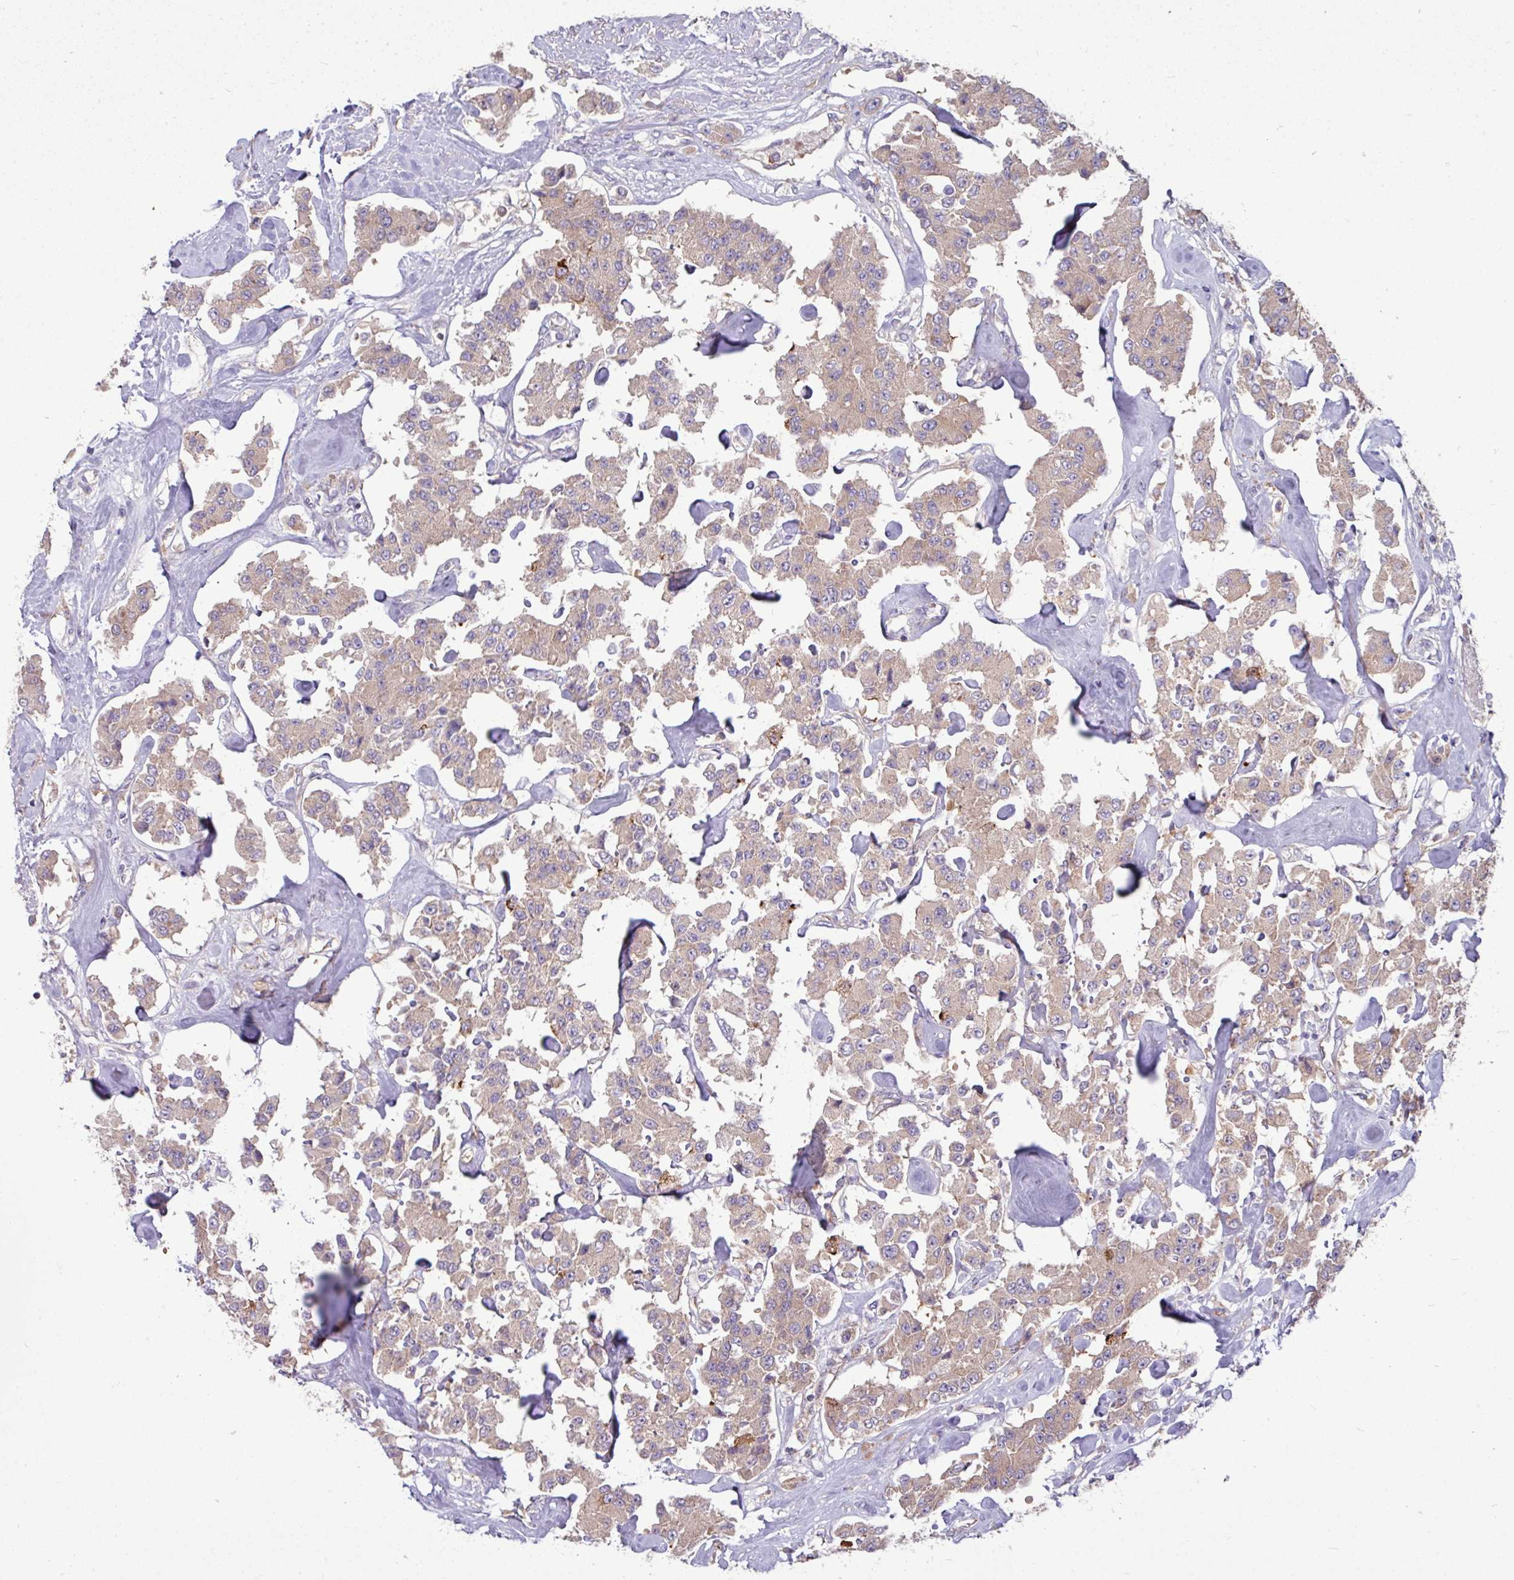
{"staining": {"intensity": "weak", "quantity": "25%-75%", "location": "cytoplasmic/membranous"}, "tissue": "carcinoid", "cell_type": "Tumor cells", "image_type": "cancer", "snomed": [{"axis": "morphology", "description": "Carcinoid, malignant, NOS"}, {"axis": "topography", "description": "Pancreas"}], "caption": "Immunohistochemistry (IHC) of carcinoid exhibits low levels of weak cytoplasmic/membranous staining in about 25%-75% of tumor cells.", "gene": "LSM12", "patient": {"sex": "male", "age": 41}}